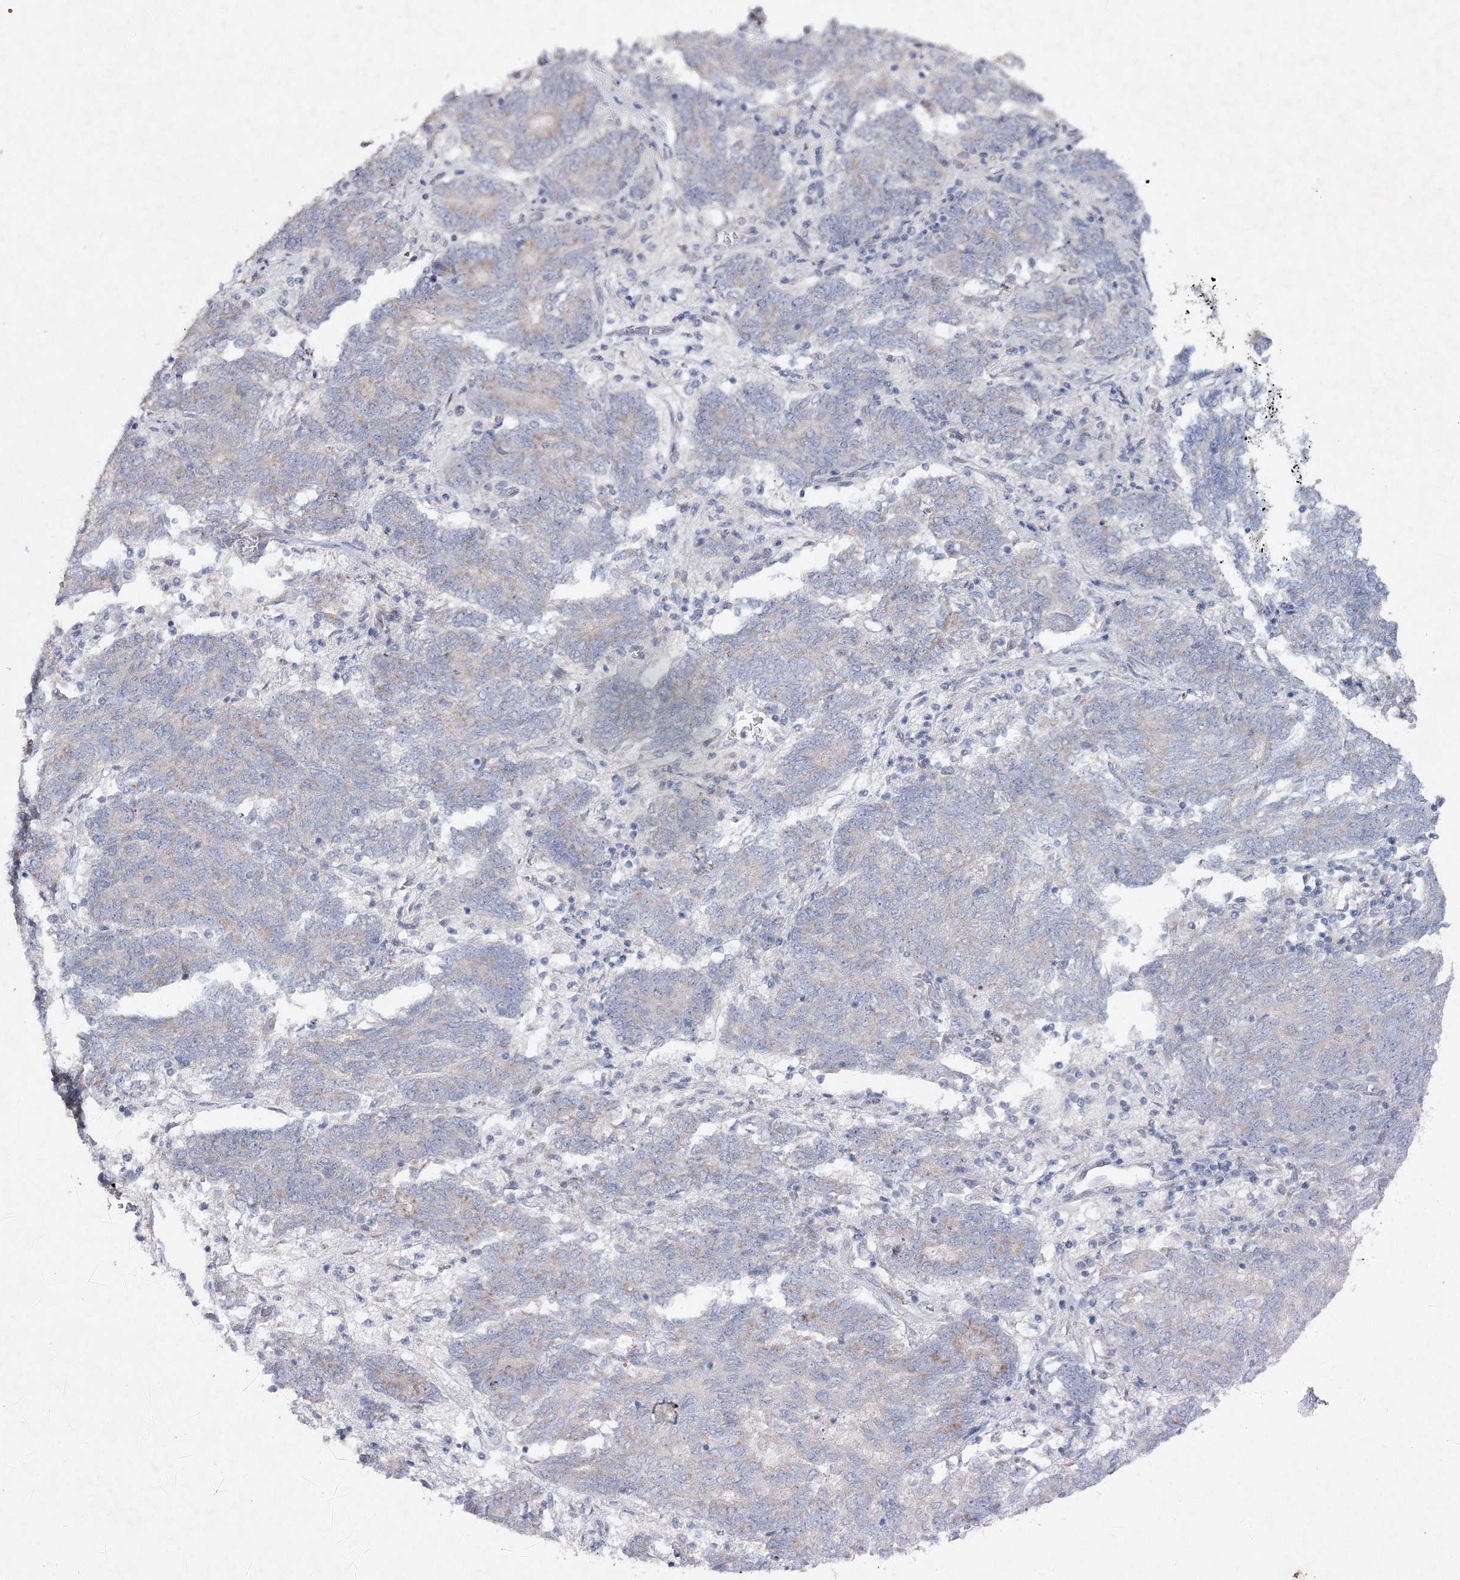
{"staining": {"intensity": "negative", "quantity": "none", "location": "none"}, "tissue": "endometrial cancer", "cell_type": "Tumor cells", "image_type": "cancer", "snomed": [{"axis": "morphology", "description": "Adenocarcinoma, NOS"}, {"axis": "topography", "description": "Endometrium"}], "caption": "Protein analysis of endometrial cancer displays no significant positivity in tumor cells.", "gene": "RFX6", "patient": {"sex": "female", "age": 80}}